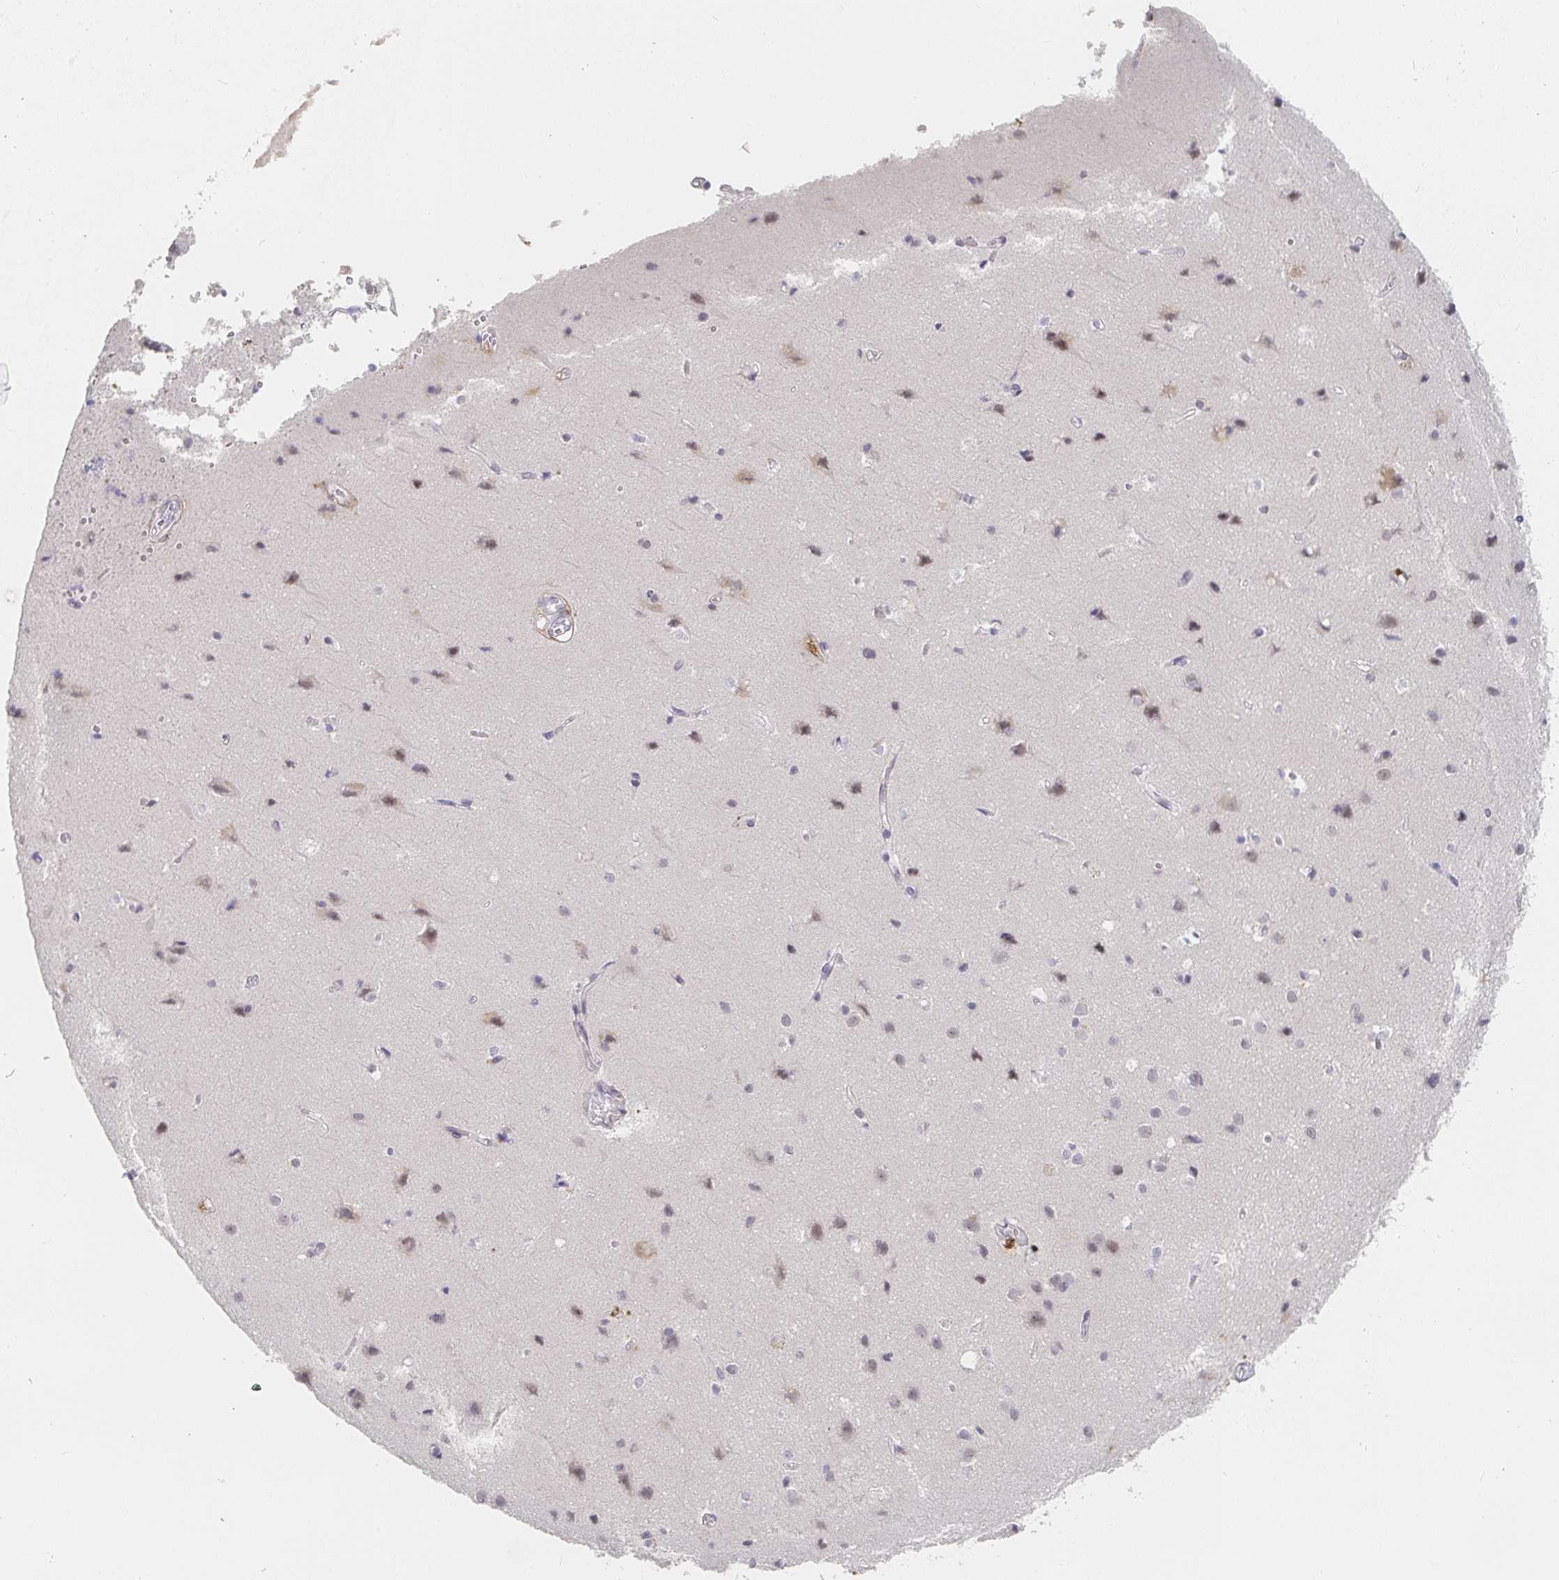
{"staining": {"intensity": "negative", "quantity": "none", "location": "none"}, "tissue": "cerebral cortex", "cell_type": "Endothelial cells", "image_type": "normal", "snomed": [{"axis": "morphology", "description": "Normal tissue, NOS"}, {"axis": "topography", "description": "Cerebral cortex"}], "caption": "The photomicrograph exhibits no staining of endothelial cells in unremarkable cerebral cortex.", "gene": "RCOR1", "patient": {"sex": "male", "age": 37}}